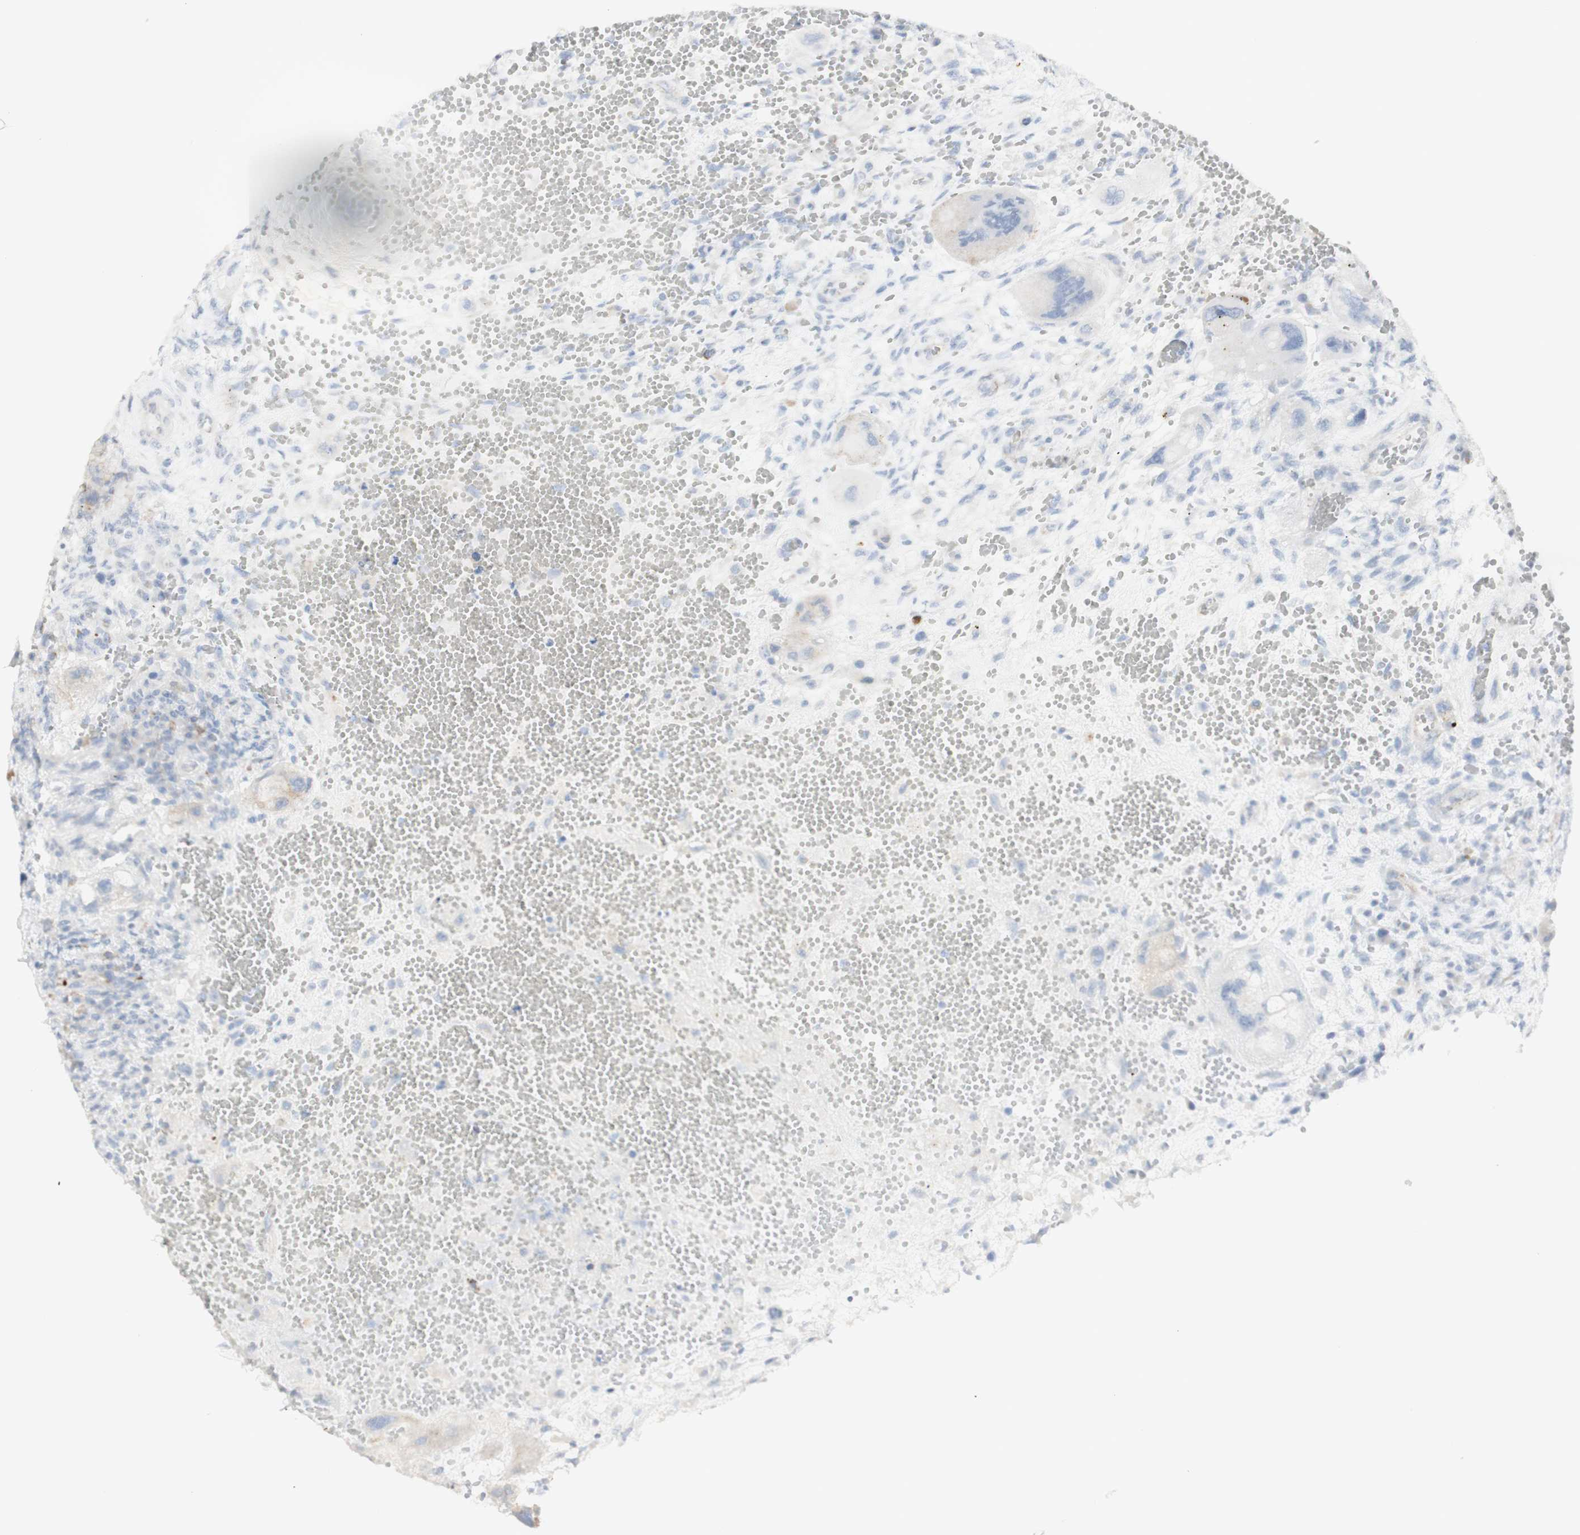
{"staining": {"intensity": "negative", "quantity": "none", "location": "none"}, "tissue": "testis cancer", "cell_type": "Tumor cells", "image_type": "cancer", "snomed": [{"axis": "morphology", "description": "Carcinoma, Embryonal, NOS"}, {"axis": "topography", "description": "Testis"}], "caption": "The histopathology image shows no staining of tumor cells in embryonal carcinoma (testis).", "gene": "NDST4", "patient": {"sex": "male", "age": 26}}